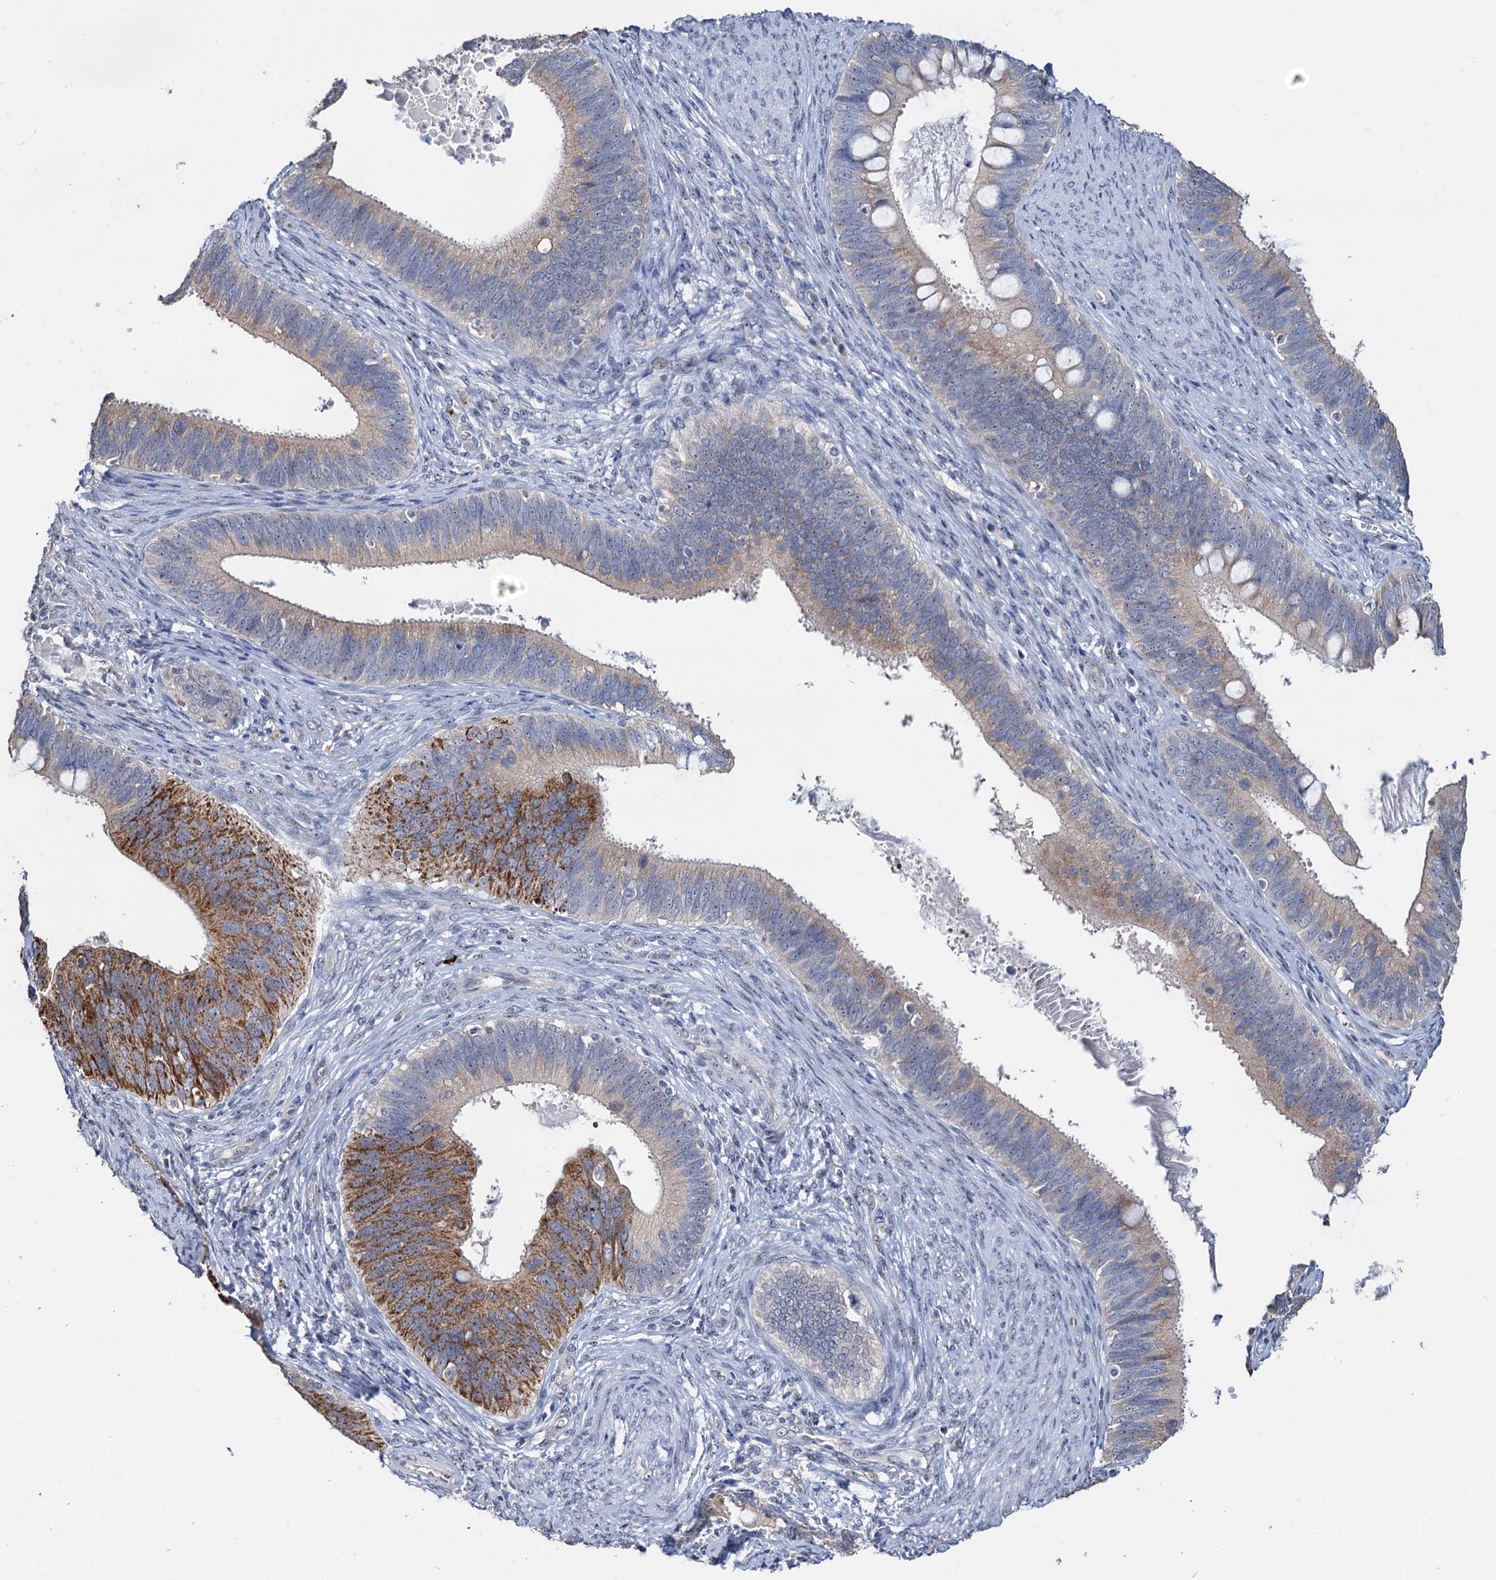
{"staining": {"intensity": "moderate", "quantity": "25%-75%", "location": "cytoplasmic/membranous"}, "tissue": "cervical cancer", "cell_type": "Tumor cells", "image_type": "cancer", "snomed": [{"axis": "morphology", "description": "Adenocarcinoma, NOS"}, {"axis": "topography", "description": "Cervix"}], "caption": "Immunohistochemistry (IHC) photomicrograph of neoplastic tissue: cervical cancer stained using IHC demonstrates medium levels of moderate protein expression localized specifically in the cytoplasmic/membranous of tumor cells, appearing as a cytoplasmic/membranous brown color.", "gene": "C2CD3", "patient": {"sex": "female", "age": 42}}